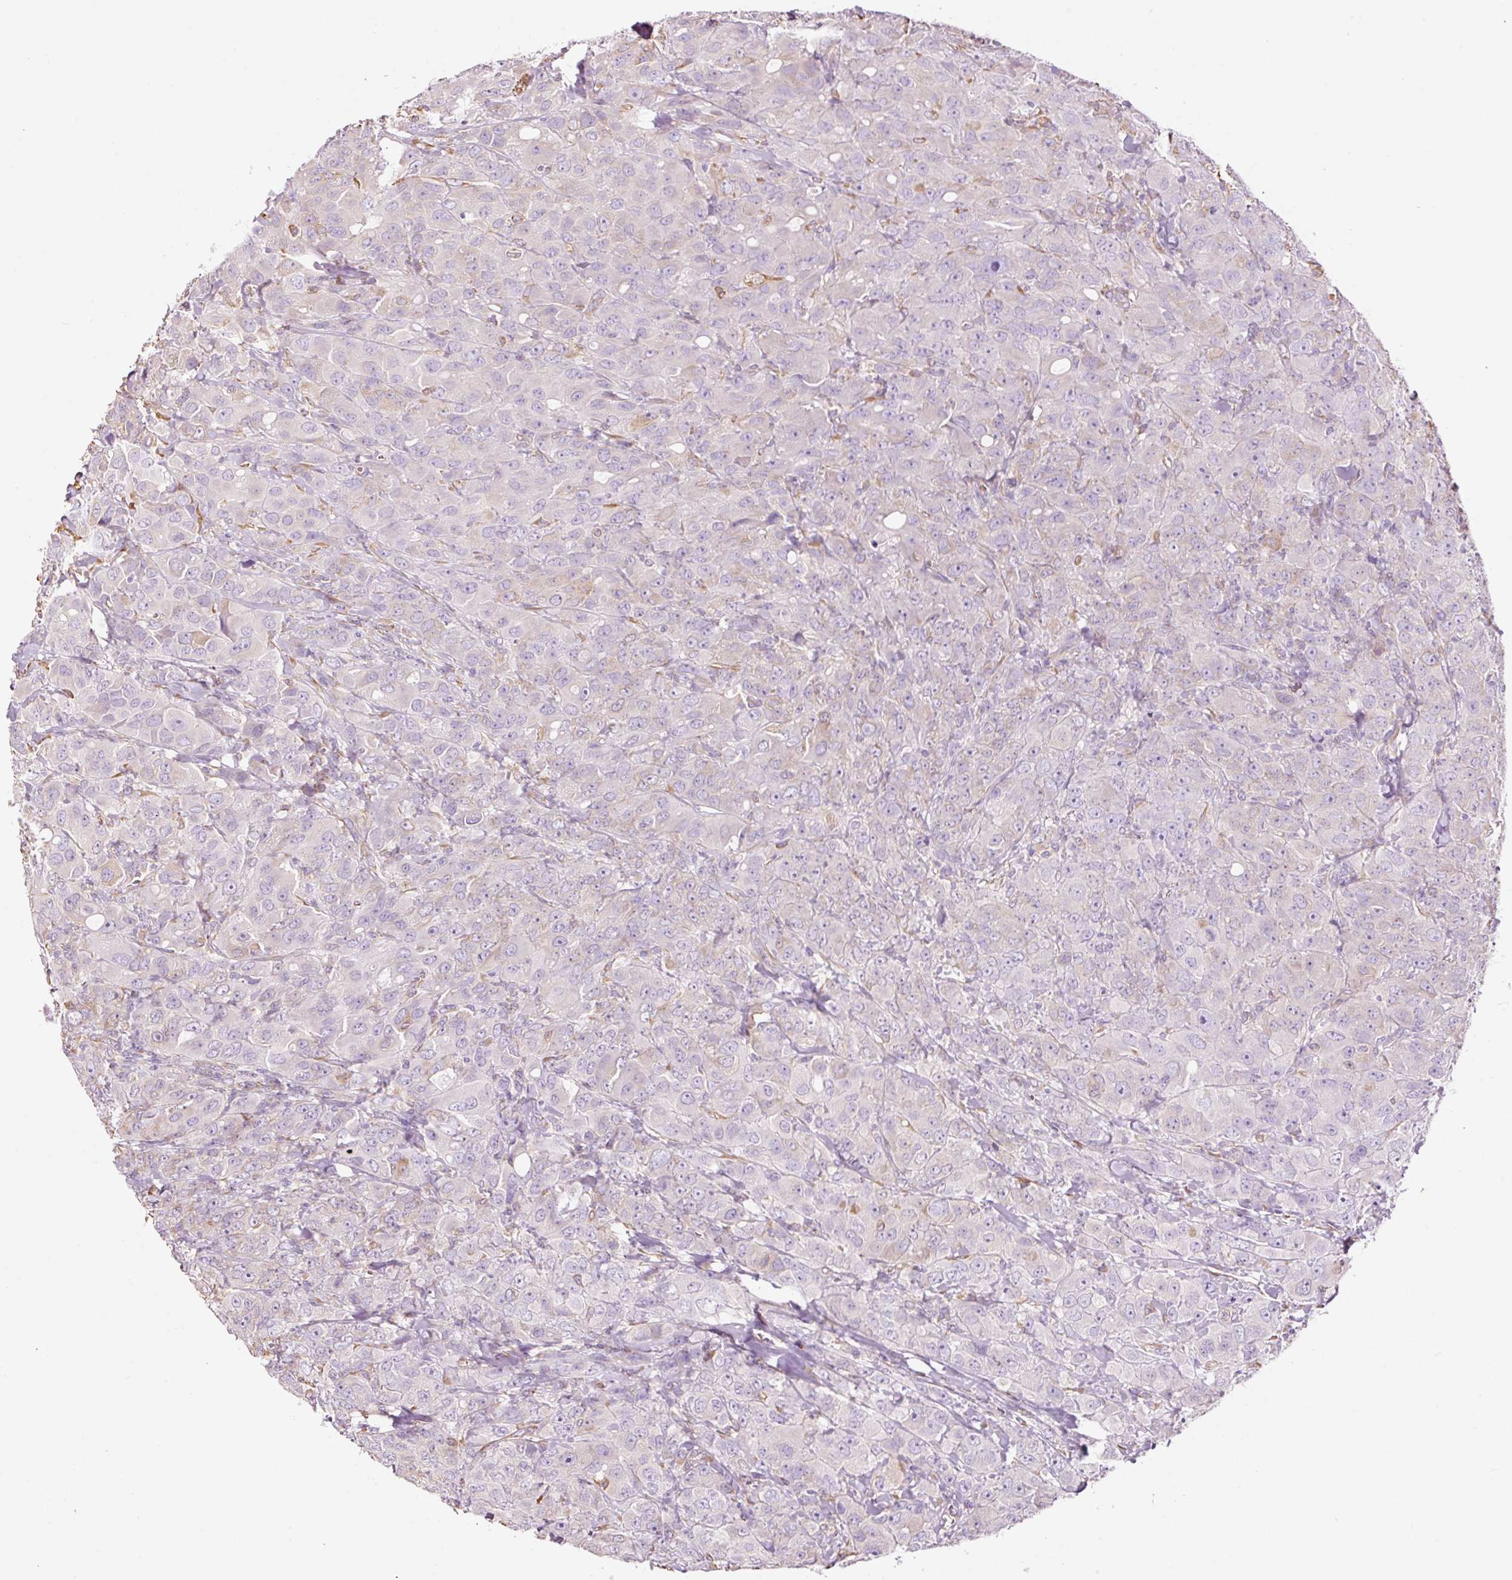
{"staining": {"intensity": "negative", "quantity": "none", "location": "none"}, "tissue": "breast cancer", "cell_type": "Tumor cells", "image_type": "cancer", "snomed": [{"axis": "morphology", "description": "Duct carcinoma"}, {"axis": "topography", "description": "Breast"}], "caption": "DAB immunohistochemical staining of invasive ductal carcinoma (breast) shows no significant expression in tumor cells.", "gene": "GCG", "patient": {"sex": "female", "age": 43}}